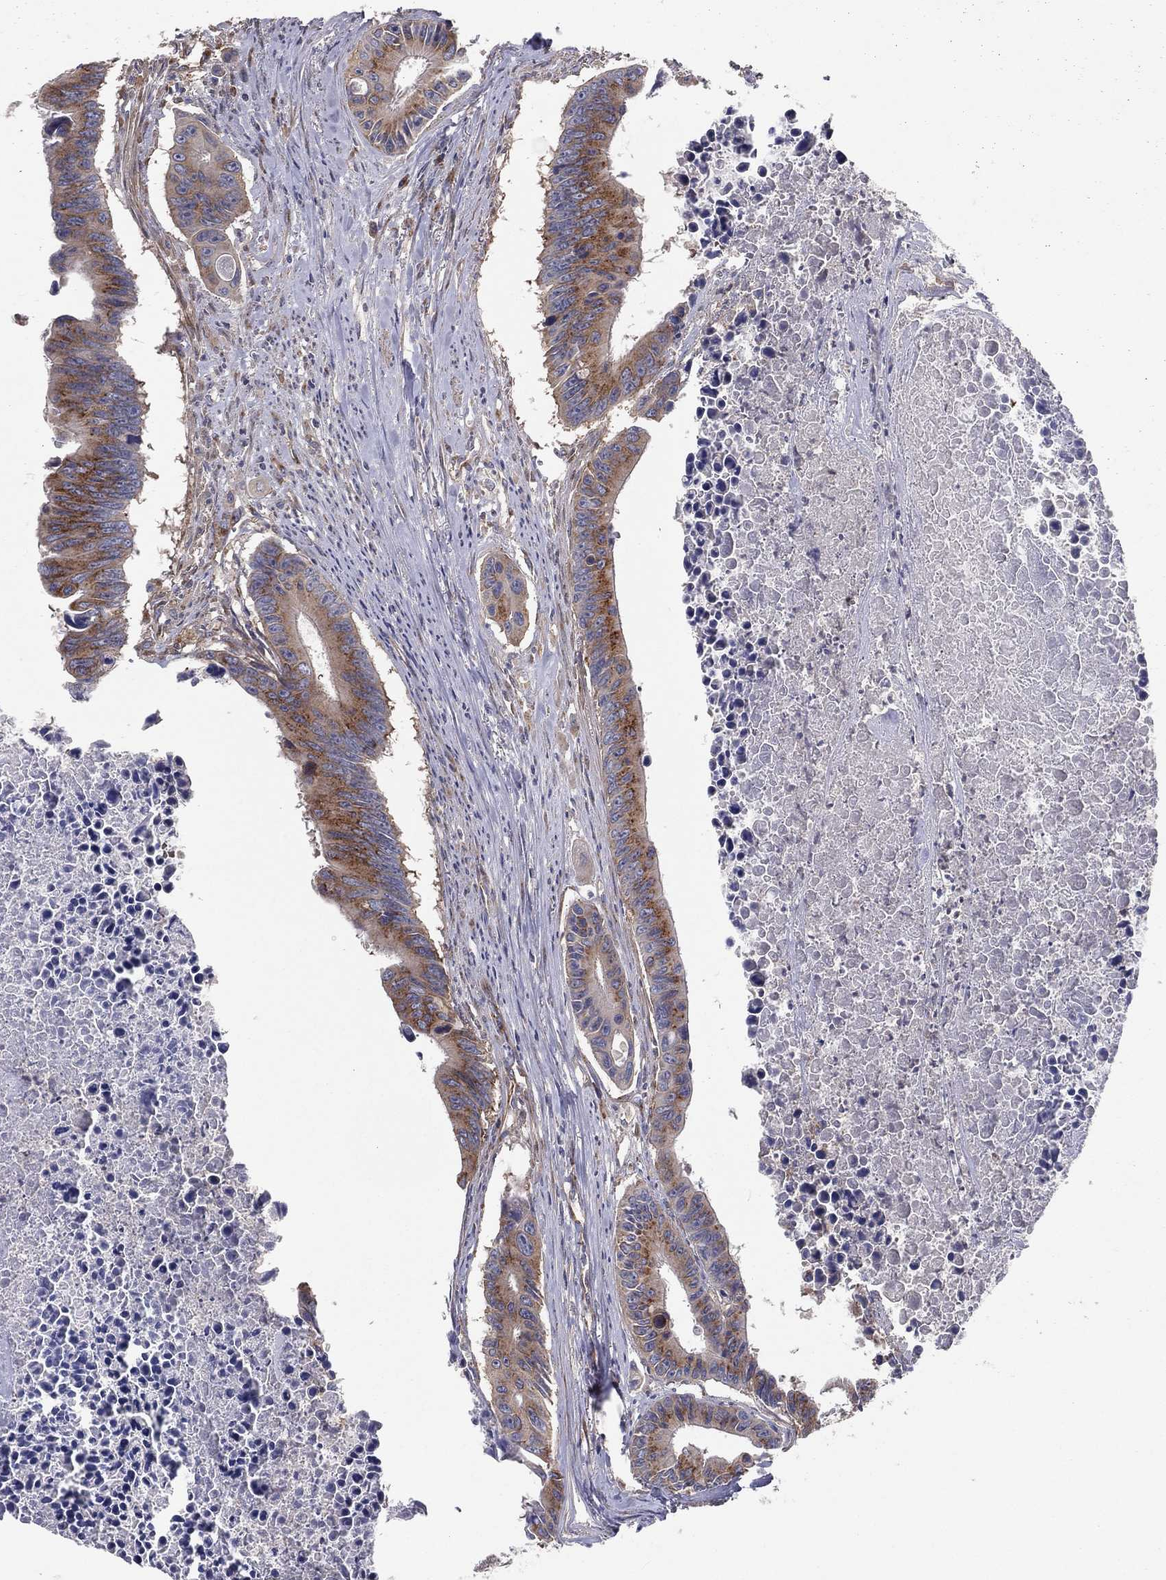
{"staining": {"intensity": "strong", "quantity": "25%-75%", "location": "cytoplasmic/membranous"}, "tissue": "colorectal cancer", "cell_type": "Tumor cells", "image_type": "cancer", "snomed": [{"axis": "morphology", "description": "Adenocarcinoma, NOS"}, {"axis": "topography", "description": "Colon"}], "caption": "Protein expression by IHC exhibits strong cytoplasmic/membranous staining in approximately 25%-75% of tumor cells in adenocarcinoma (colorectal).", "gene": "EIF2B5", "patient": {"sex": "female", "age": 87}}